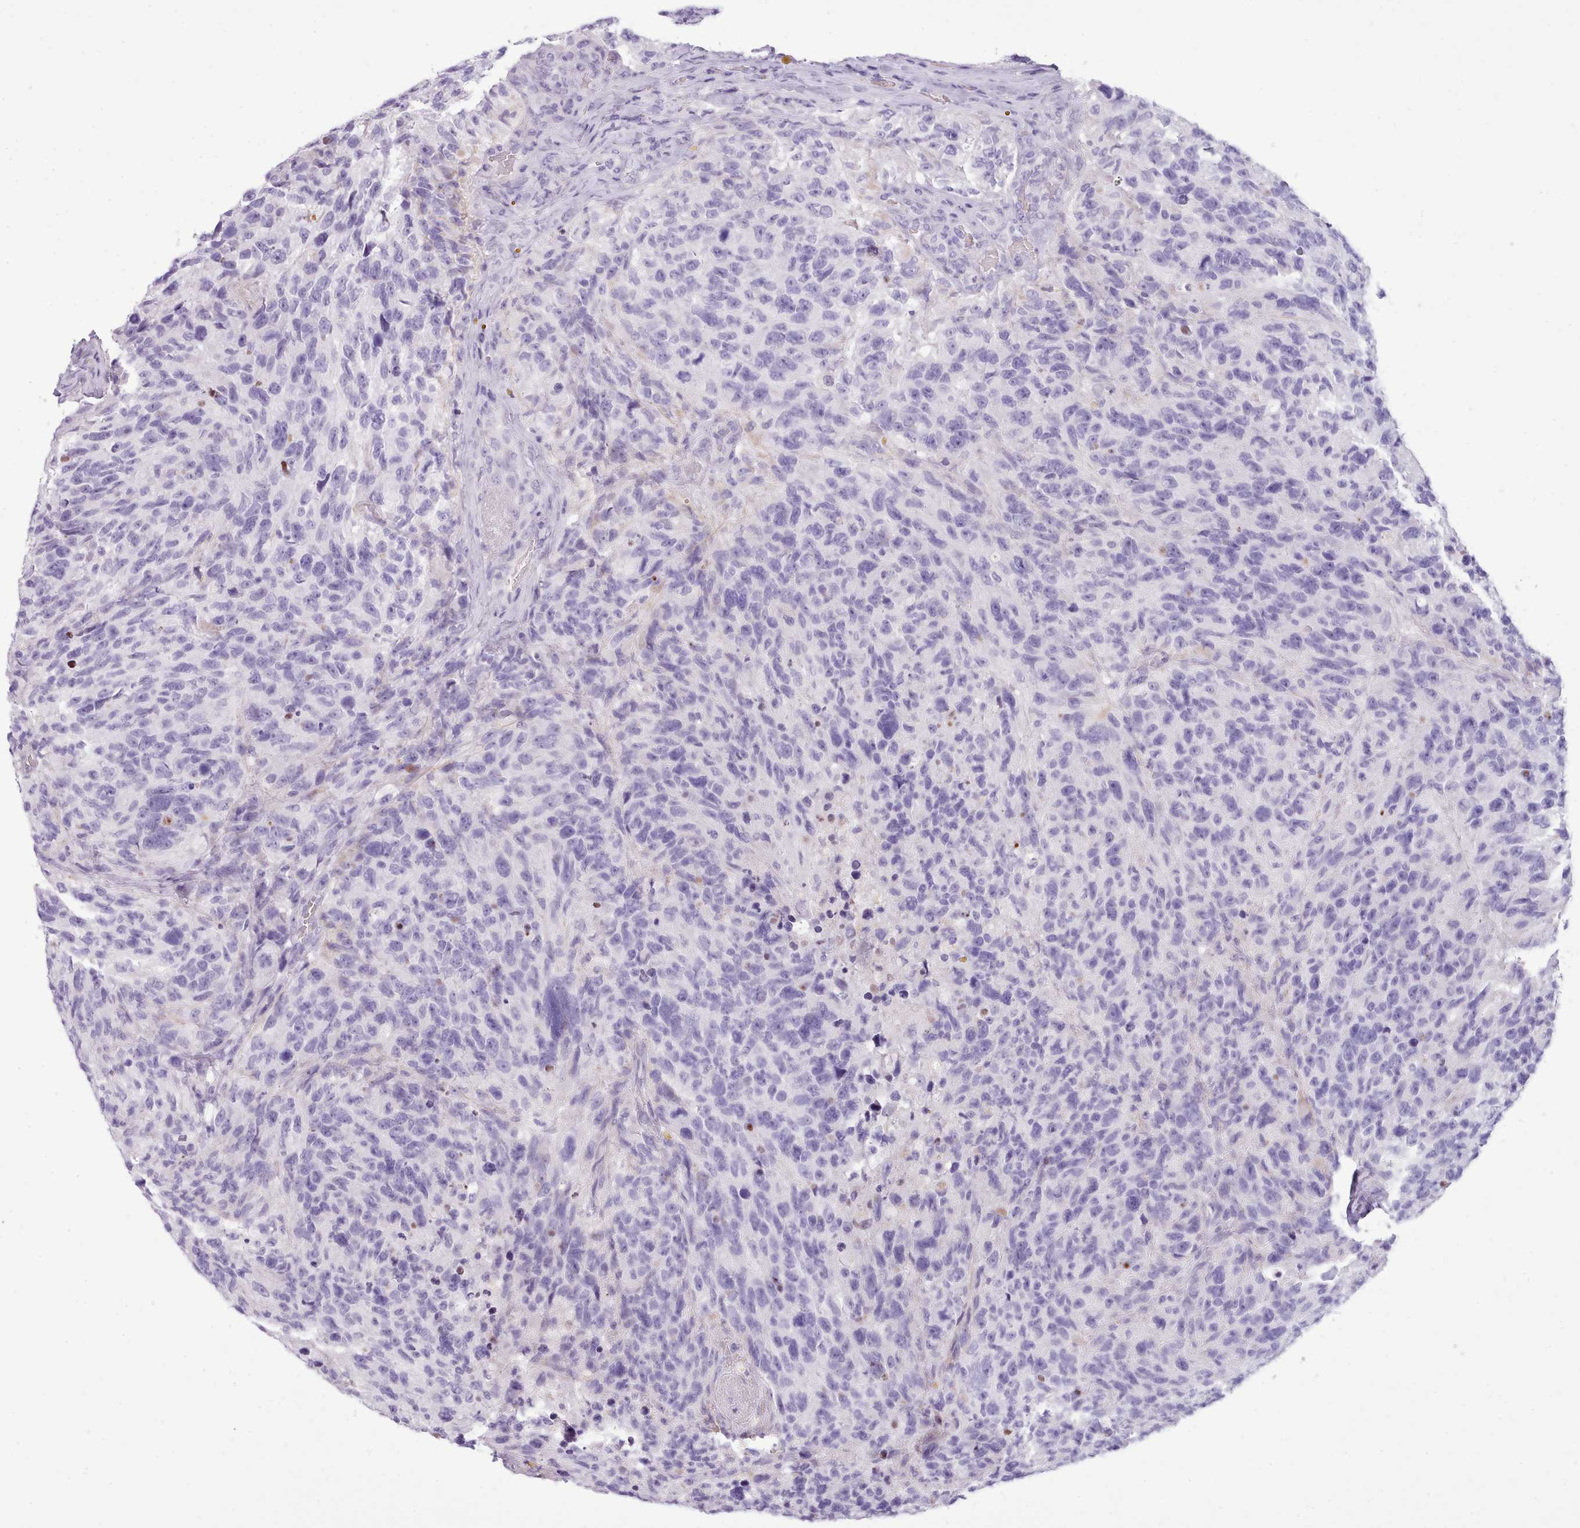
{"staining": {"intensity": "negative", "quantity": "none", "location": "none"}, "tissue": "glioma", "cell_type": "Tumor cells", "image_type": "cancer", "snomed": [{"axis": "morphology", "description": "Glioma, malignant, High grade"}, {"axis": "topography", "description": "Brain"}], "caption": "Tumor cells are negative for brown protein staining in glioma.", "gene": "CYP2A13", "patient": {"sex": "male", "age": 69}}